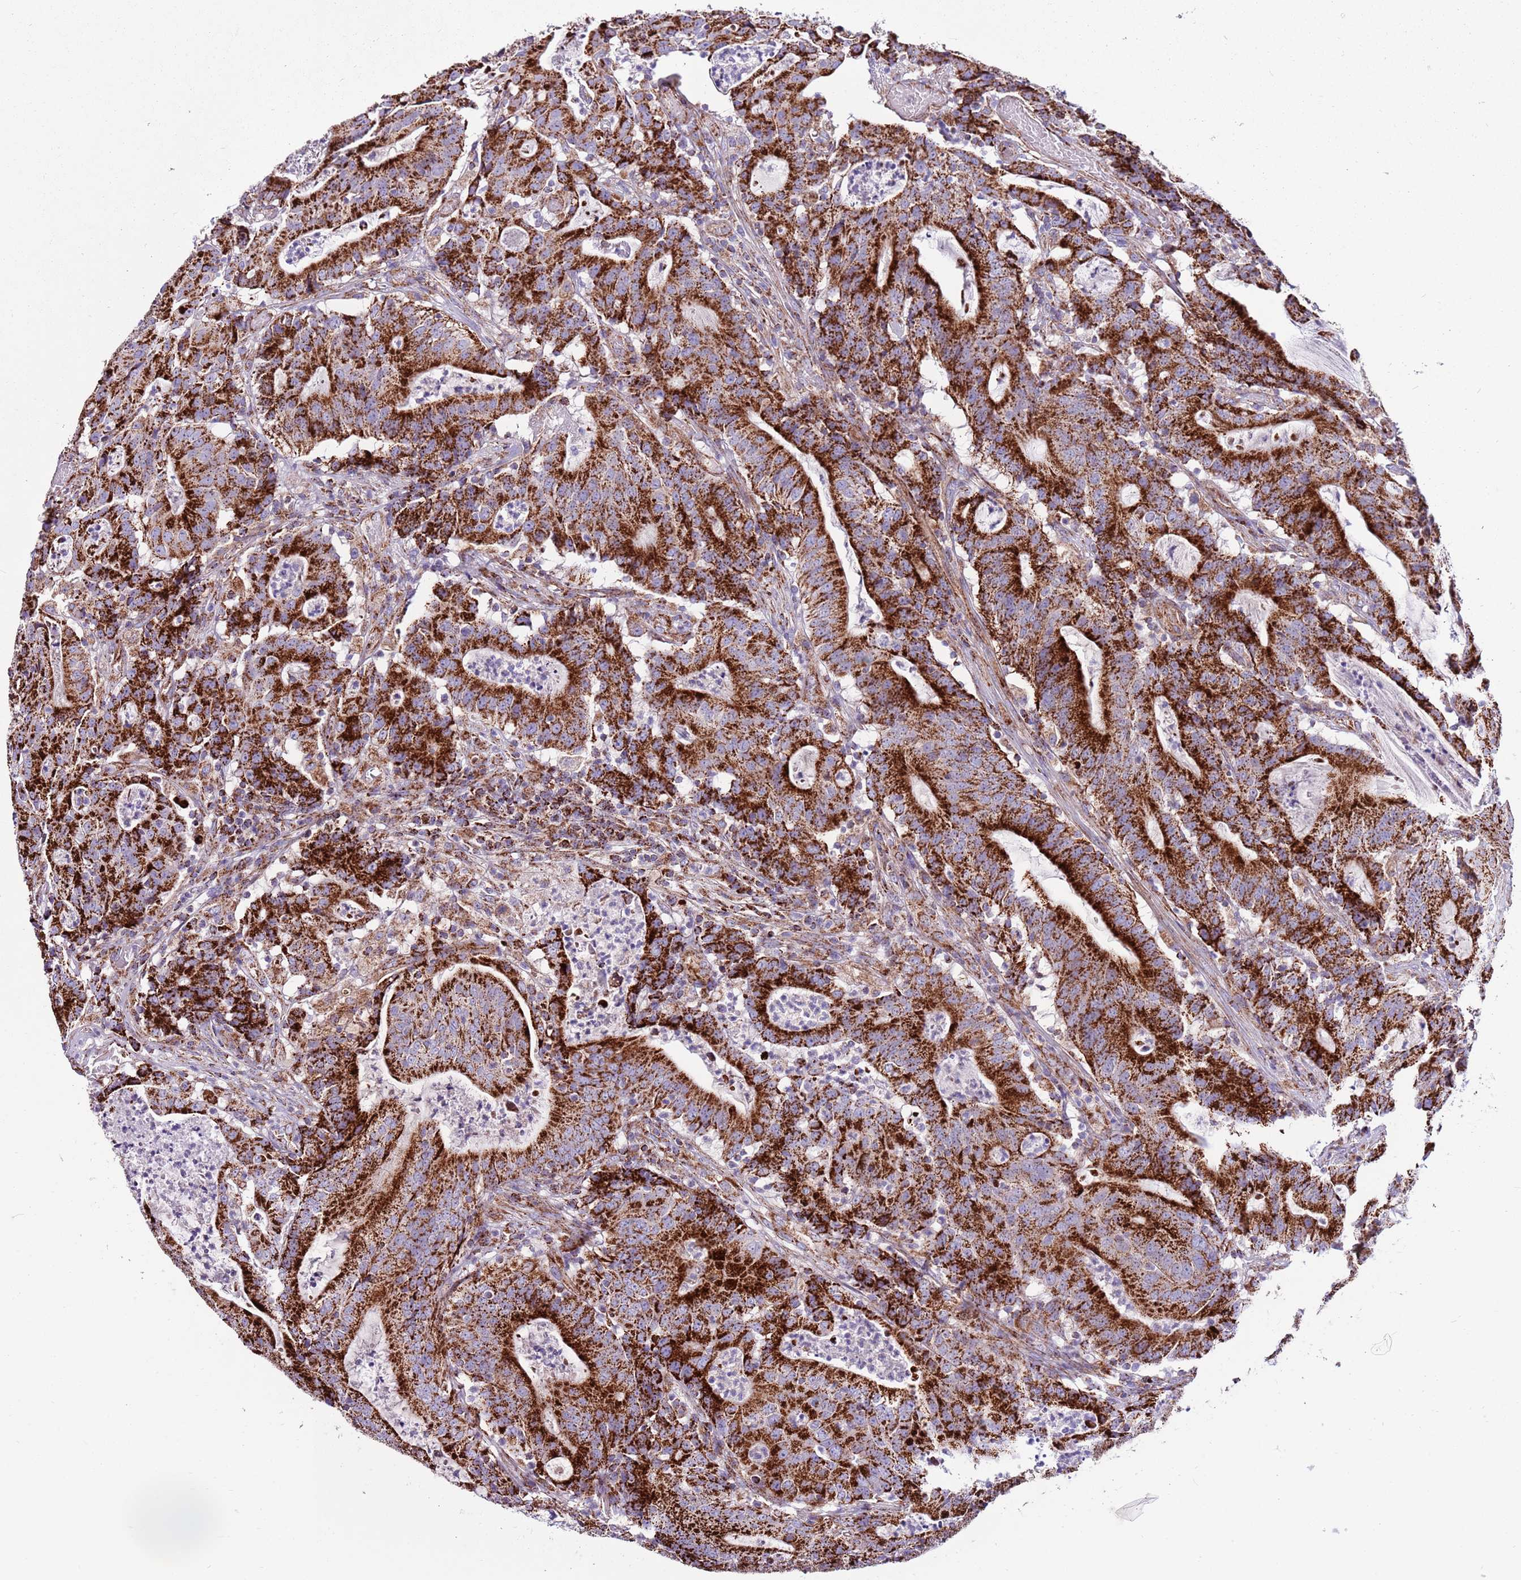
{"staining": {"intensity": "strong", "quantity": ">75%", "location": "cytoplasmic/membranous"}, "tissue": "colorectal cancer", "cell_type": "Tumor cells", "image_type": "cancer", "snomed": [{"axis": "morphology", "description": "Adenocarcinoma, NOS"}, {"axis": "topography", "description": "Colon"}], "caption": "Immunohistochemistry staining of colorectal cancer, which reveals high levels of strong cytoplasmic/membranous staining in approximately >75% of tumor cells indicating strong cytoplasmic/membranous protein staining. The staining was performed using DAB (brown) for protein detection and nuclei were counterstained in hematoxylin (blue).", "gene": "HECTD4", "patient": {"sex": "male", "age": 83}}